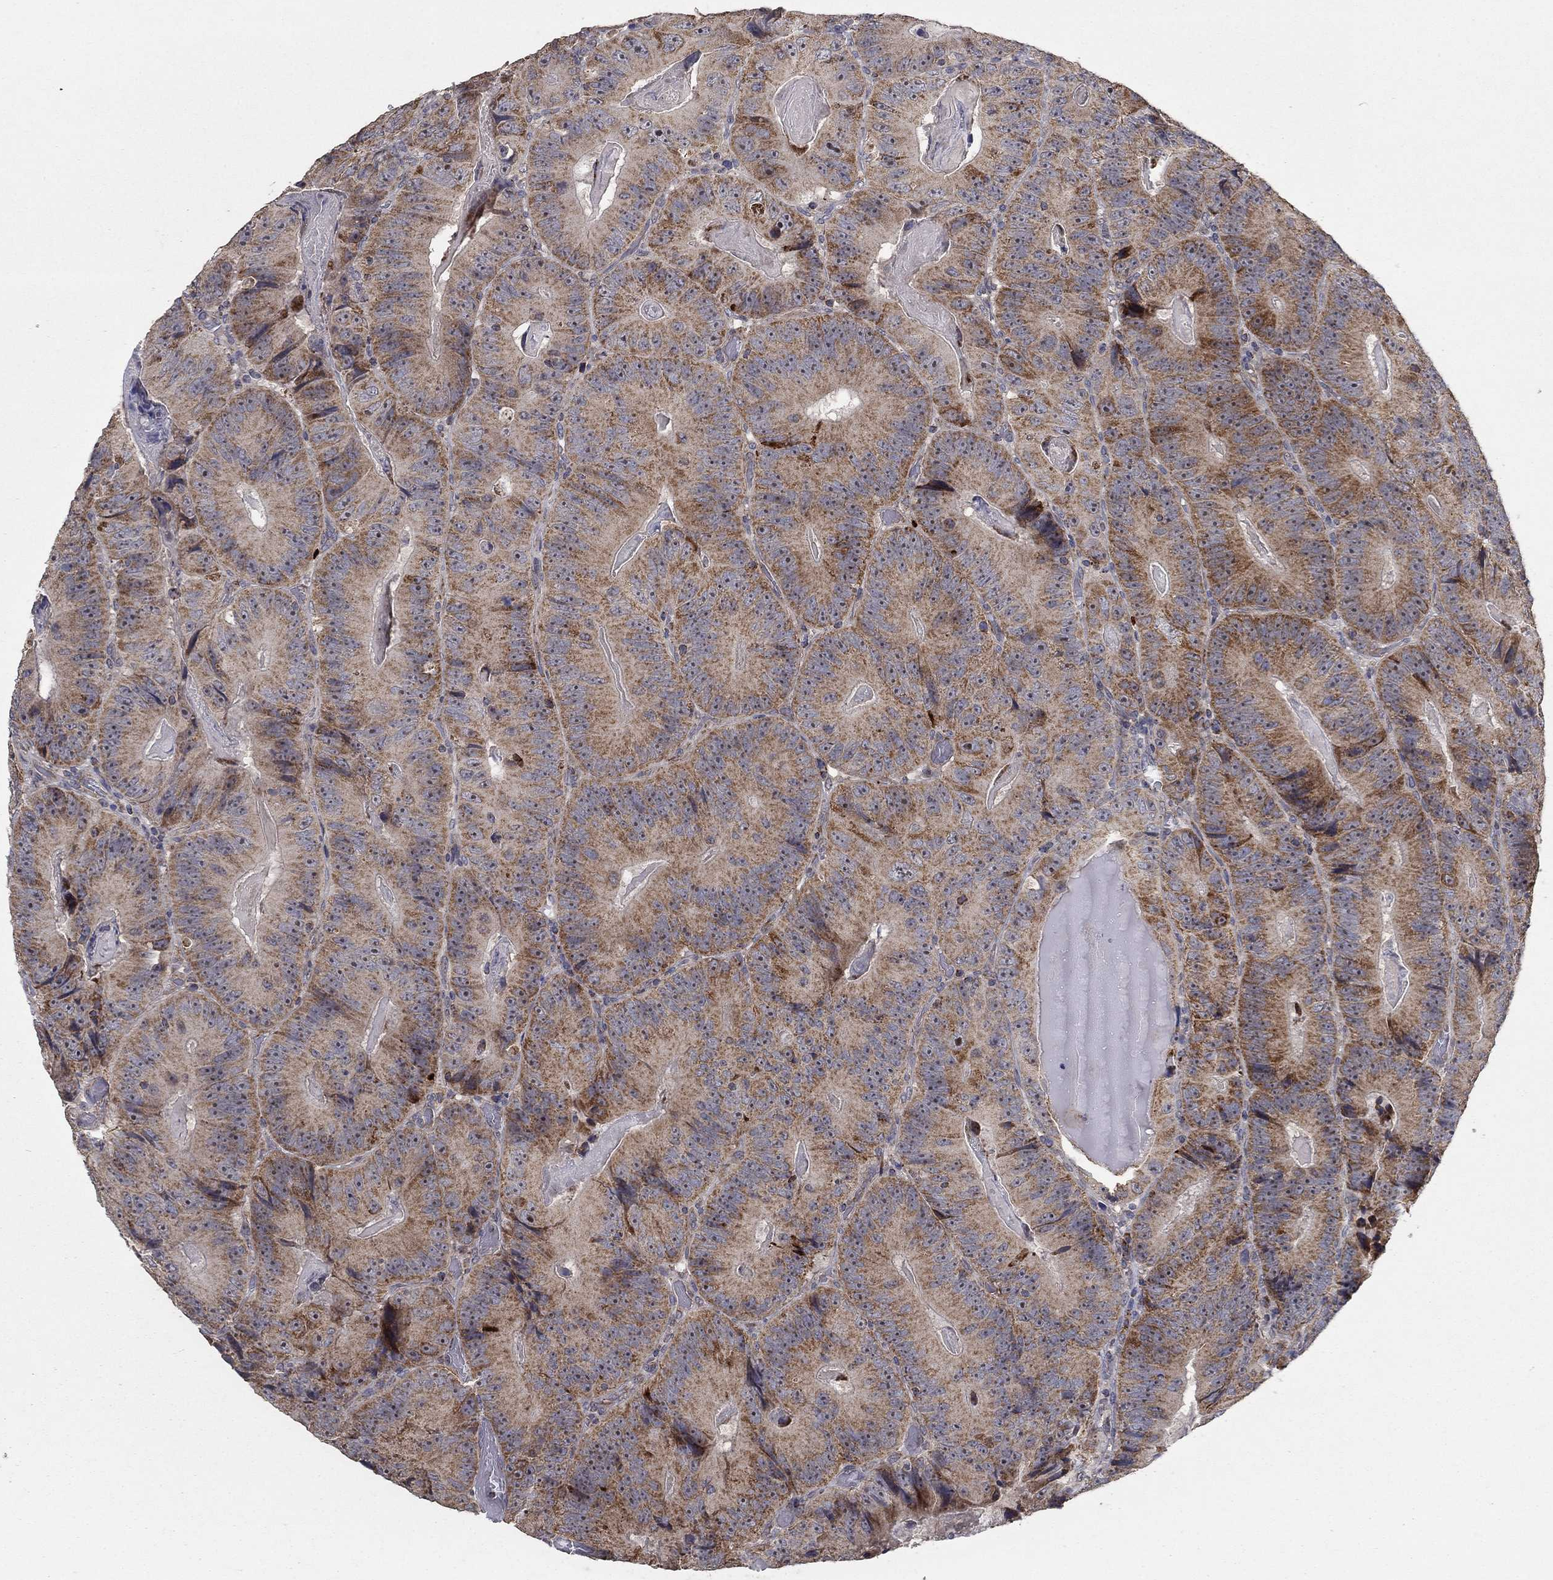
{"staining": {"intensity": "moderate", "quantity": ">75%", "location": "cytoplasmic/membranous"}, "tissue": "colorectal cancer", "cell_type": "Tumor cells", "image_type": "cancer", "snomed": [{"axis": "morphology", "description": "Adenocarcinoma, NOS"}, {"axis": "topography", "description": "Colon"}], "caption": "Brown immunohistochemical staining in human colorectal cancer (adenocarcinoma) exhibits moderate cytoplasmic/membranous expression in about >75% of tumor cells. The staining was performed using DAB, with brown indicating positive protein expression. Nuclei are stained blue with hematoxylin.", "gene": "GPSM1", "patient": {"sex": "female", "age": 86}}